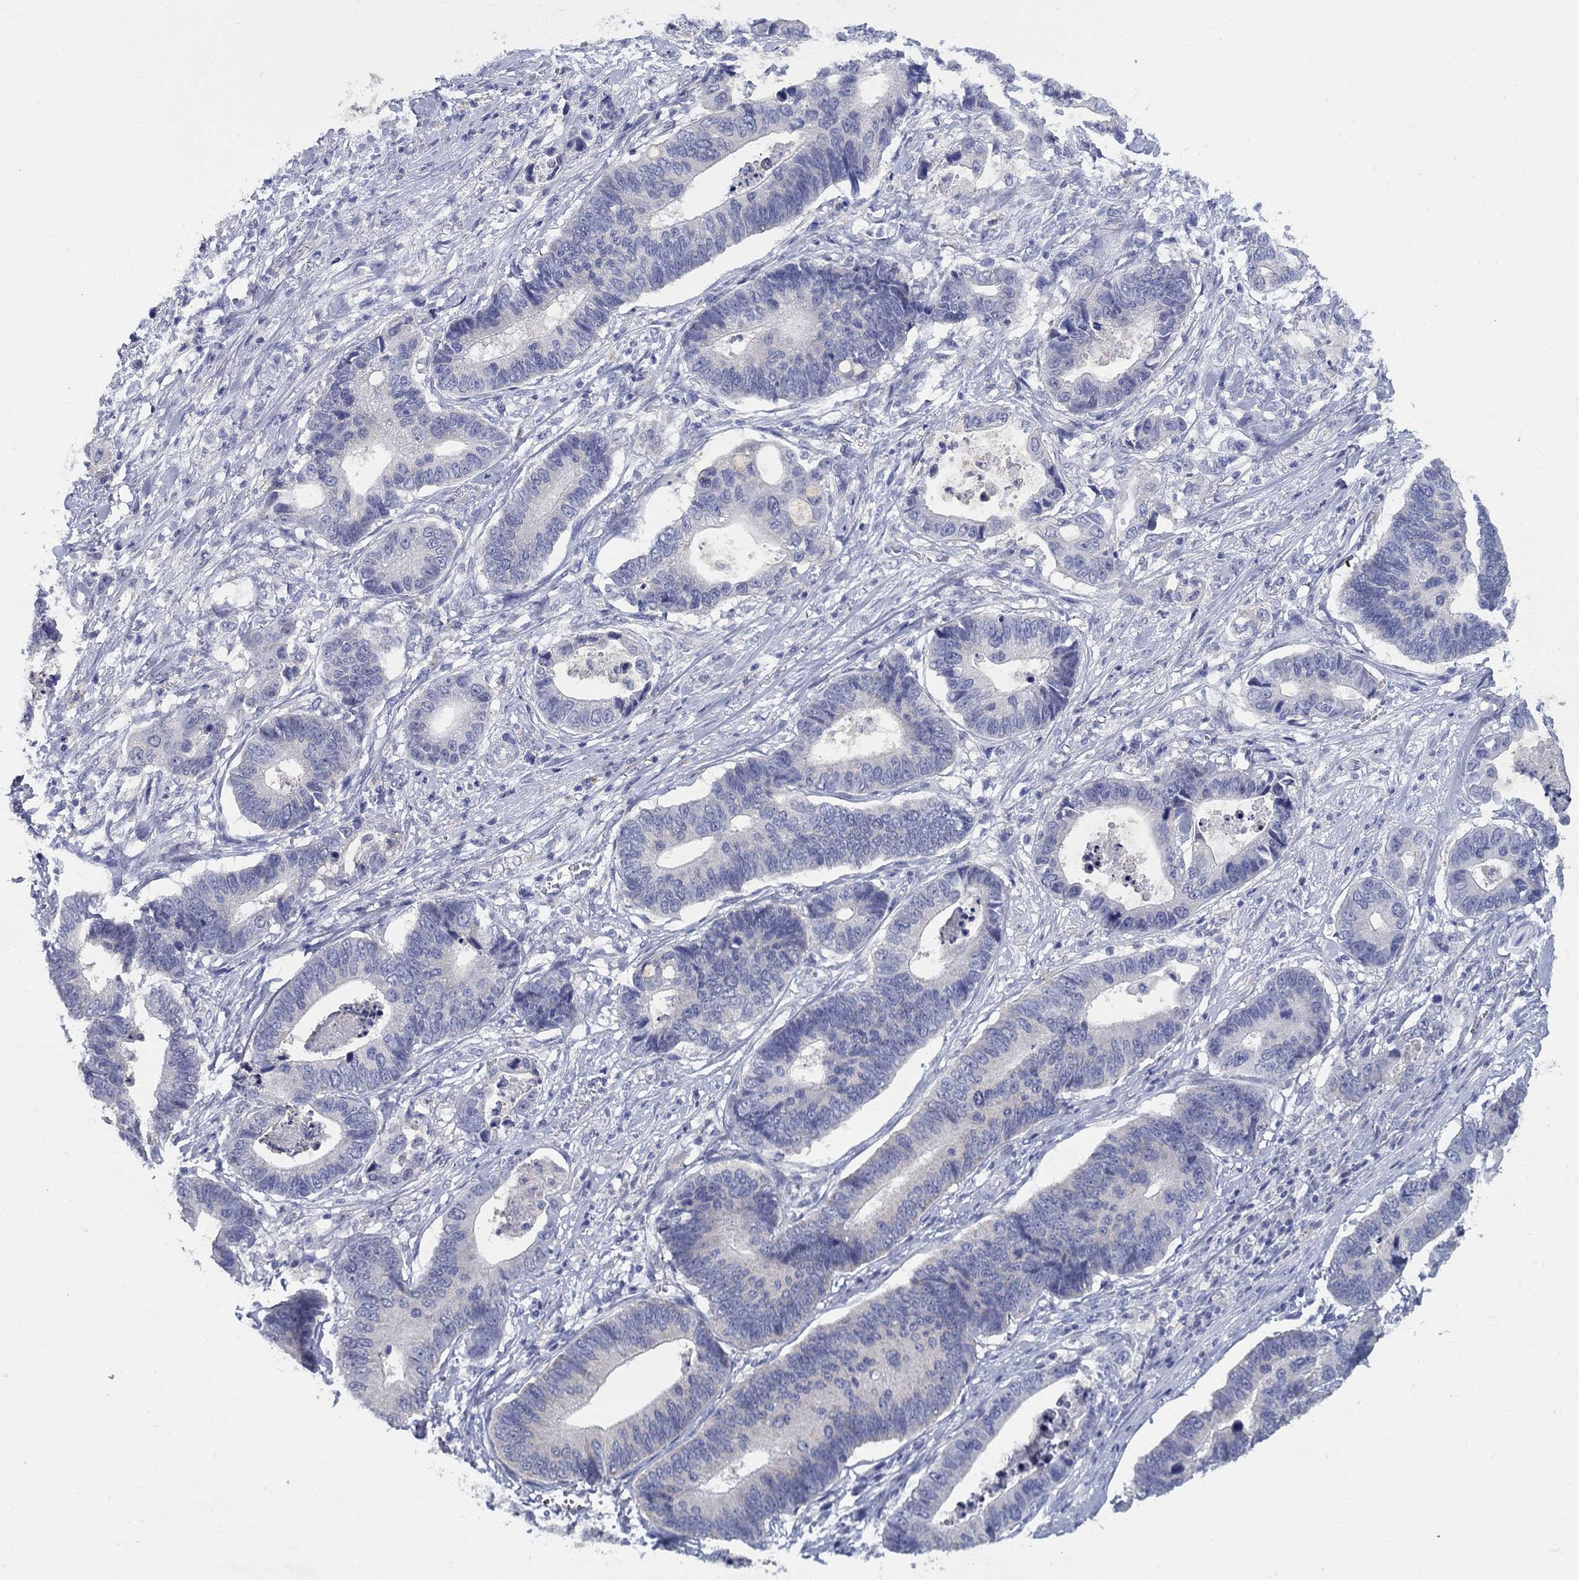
{"staining": {"intensity": "negative", "quantity": "none", "location": "none"}, "tissue": "stomach cancer", "cell_type": "Tumor cells", "image_type": "cancer", "snomed": [{"axis": "morphology", "description": "Adenocarcinoma, NOS"}, {"axis": "topography", "description": "Stomach"}], "caption": "Immunohistochemistry photomicrograph of neoplastic tissue: stomach cancer (adenocarcinoma) stained with DAB (3,3'-diaminobenzidine) exhibits no significant protein staining in tumor cells.", "gene": "RAP1GAP", "patient": {"sex": "male", "age": 84}}